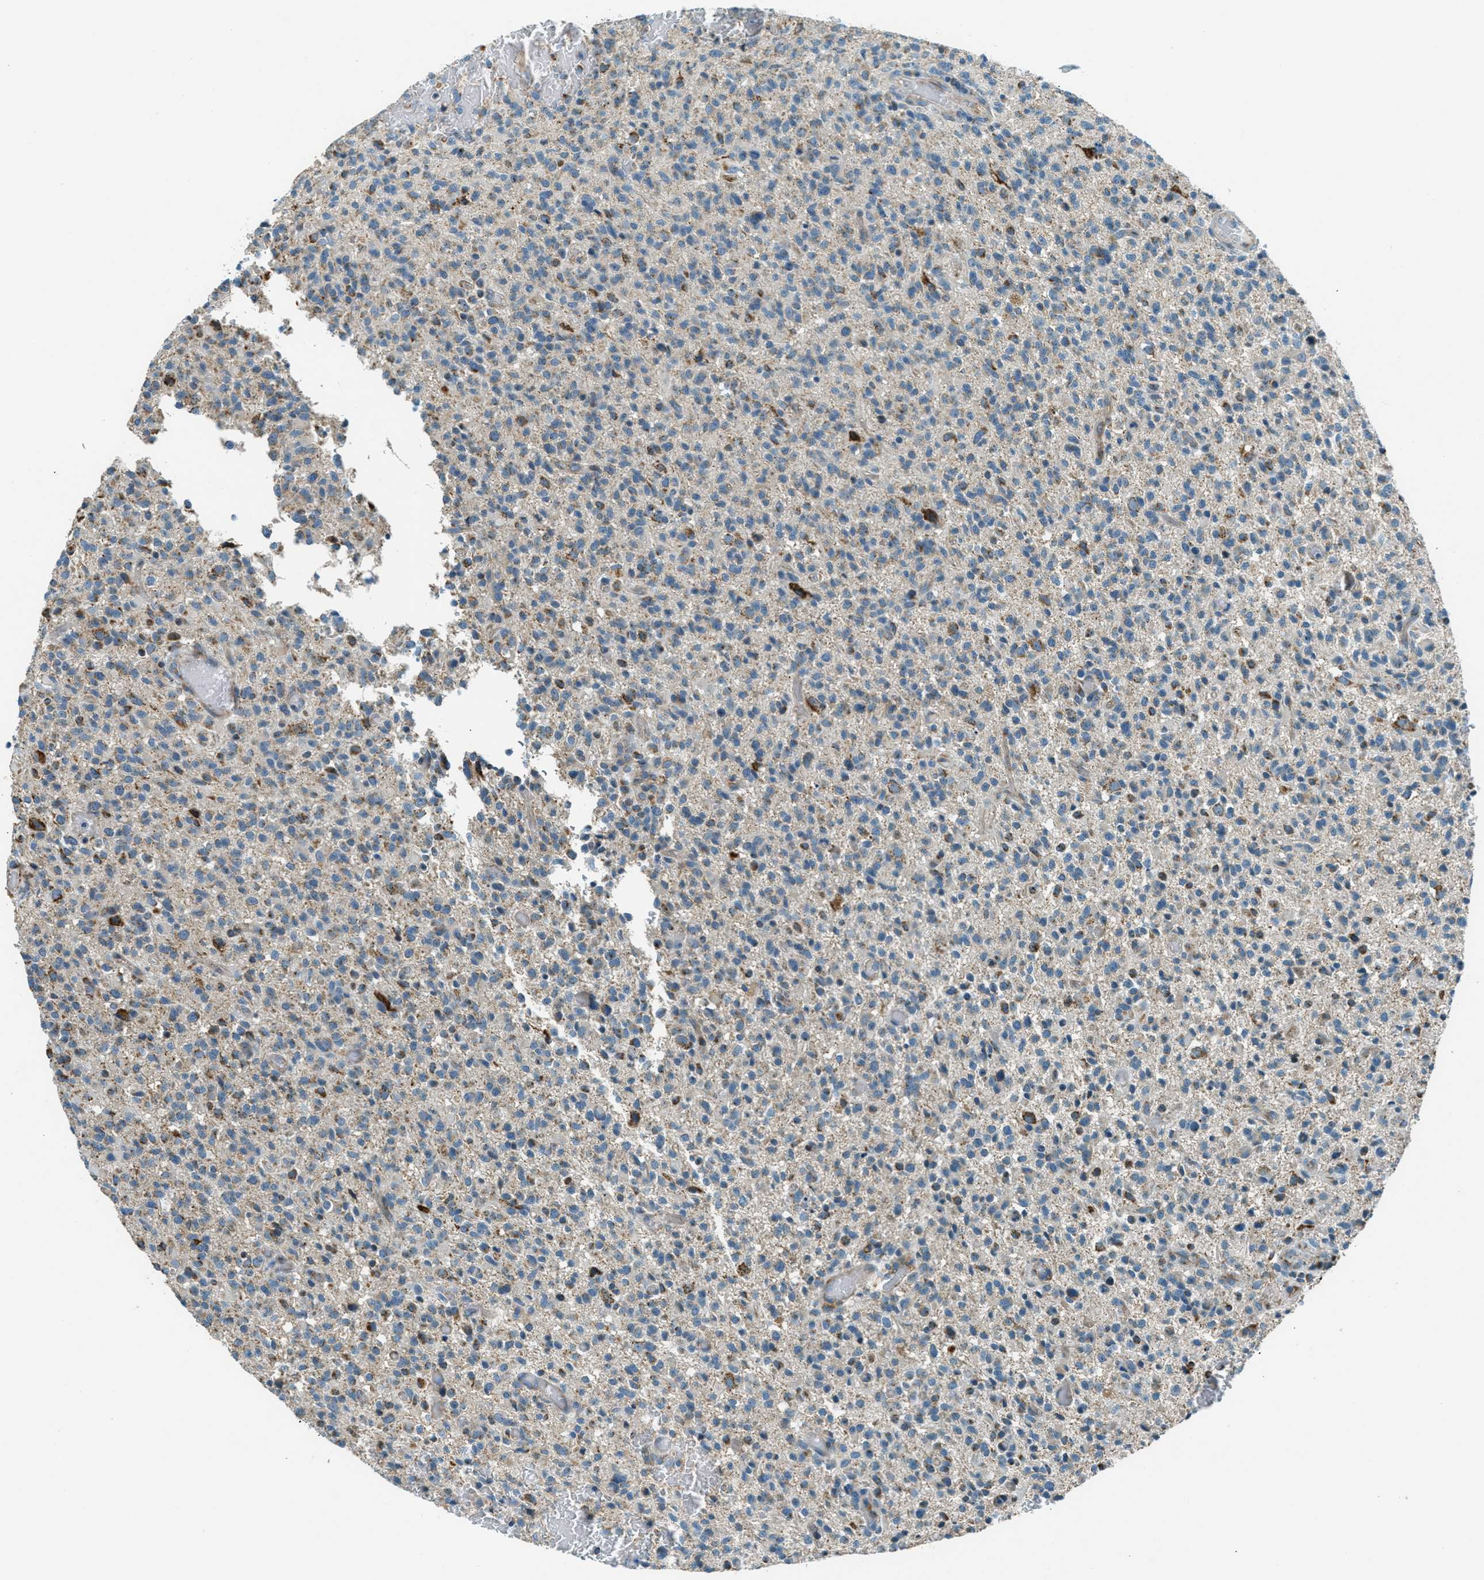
{"staining": {"intensity": "moderate", "quantity": "25%-75%", "location": "cytoplasmic/membranous"}, "tissue": "glioma", "cell_type": "Tumor cells", "image_type": "cancer", "snomed": [{"axis": "morphology", "description": "Glioma, malignant, High grade"}, {"axis": "topography", "description": "Brain"}], "caption": "This image shows IHC staining of human malignant glioma (high-grade), with medium moderate cytoplasmic/membranous staining in approximately 25%-75% of tumor cells.", "gene": "CHST15", "patient": {"sex": "male", "age": 71}}